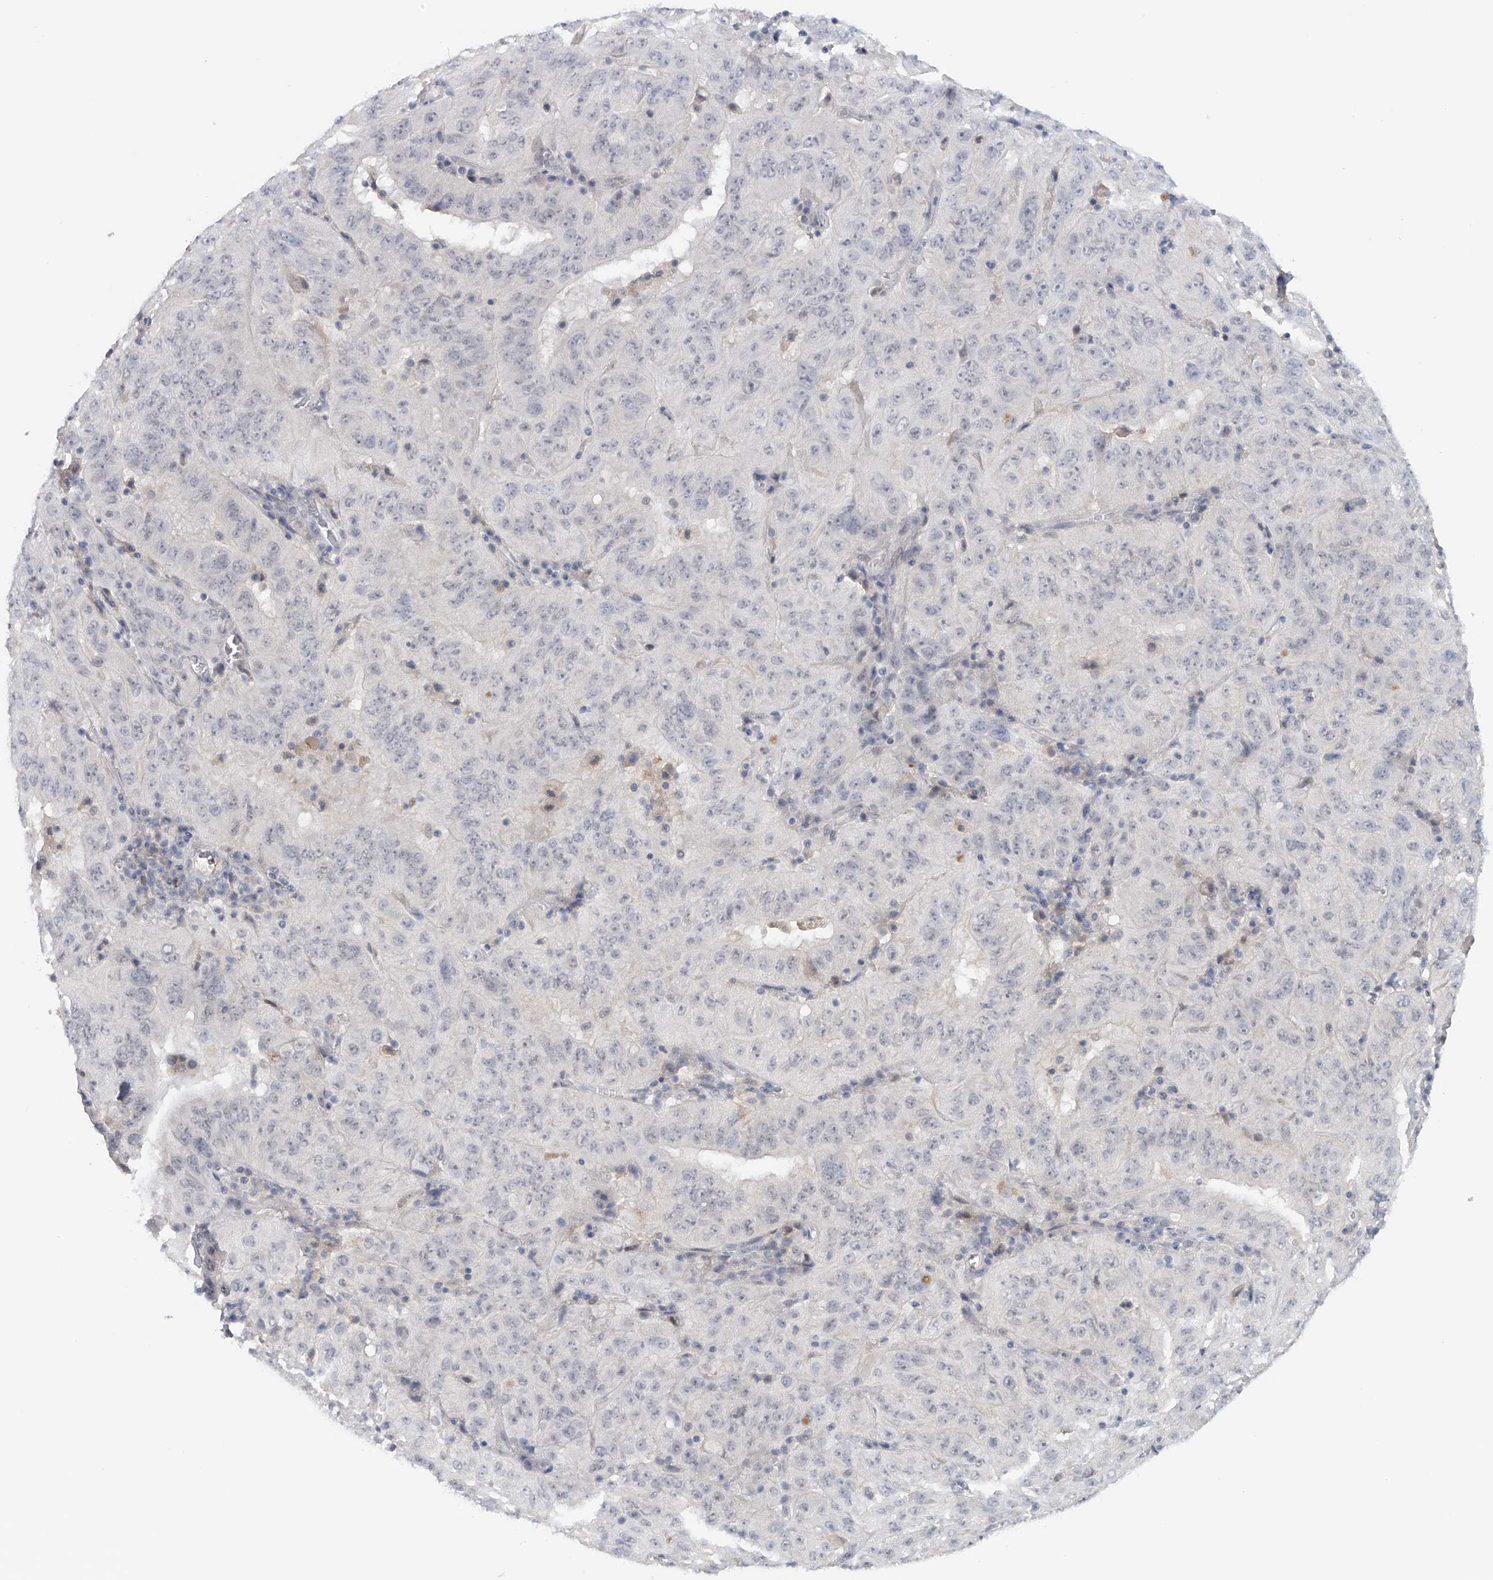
{"staining": {"intensity": "negative", "quantity": "none", "location": "none"}, "tissue": "pancreatic cancer", "cell_type": "Tumor cells", "image_type": "cancer", "snomed": [{"axis": "morphology", "description": "Adenocarcinoma, NOS"}, {"axis": "topography", "description": "Pancreas"}], "caption": "Human pancreatic adenocarcinoma stained for a protein using IHC reveals no staining in tumor cells.", "gene": "DDX43", "patient": {"sex": "male", "age": 63}}